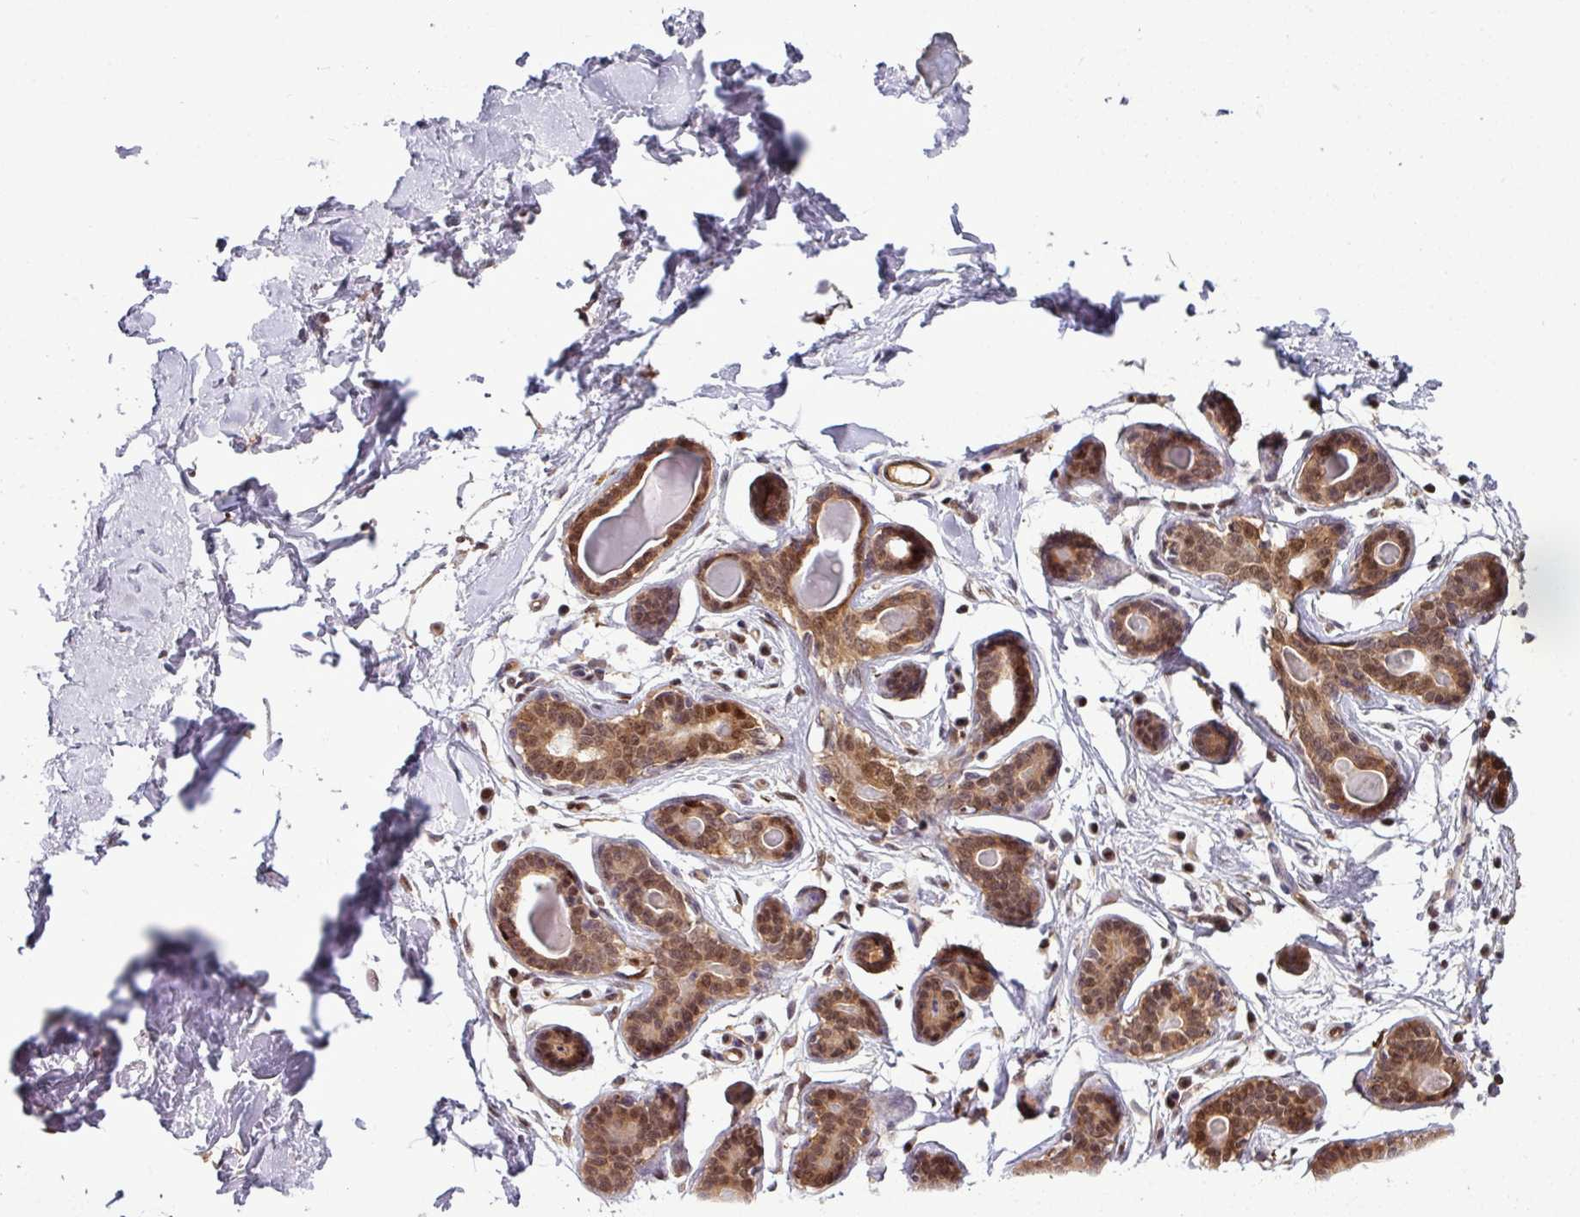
{"staining": {"intensity": "negative", "quantity": "none", "location": "none"}, "tissue": "breast", "cell_type": "Adipocytes", "image_type": "normal", "snomed": [{"axis": "morphology", "description": "Normal tissue, NOS"}, {"axis": "topography", "description": "Breast"}], "caption": "Human breast stained for a protein using immunohistochemistry exhibits no staining in adipocytes.", "gene": "KCTD11", "patient": {"sex": "female", "age": 23}}